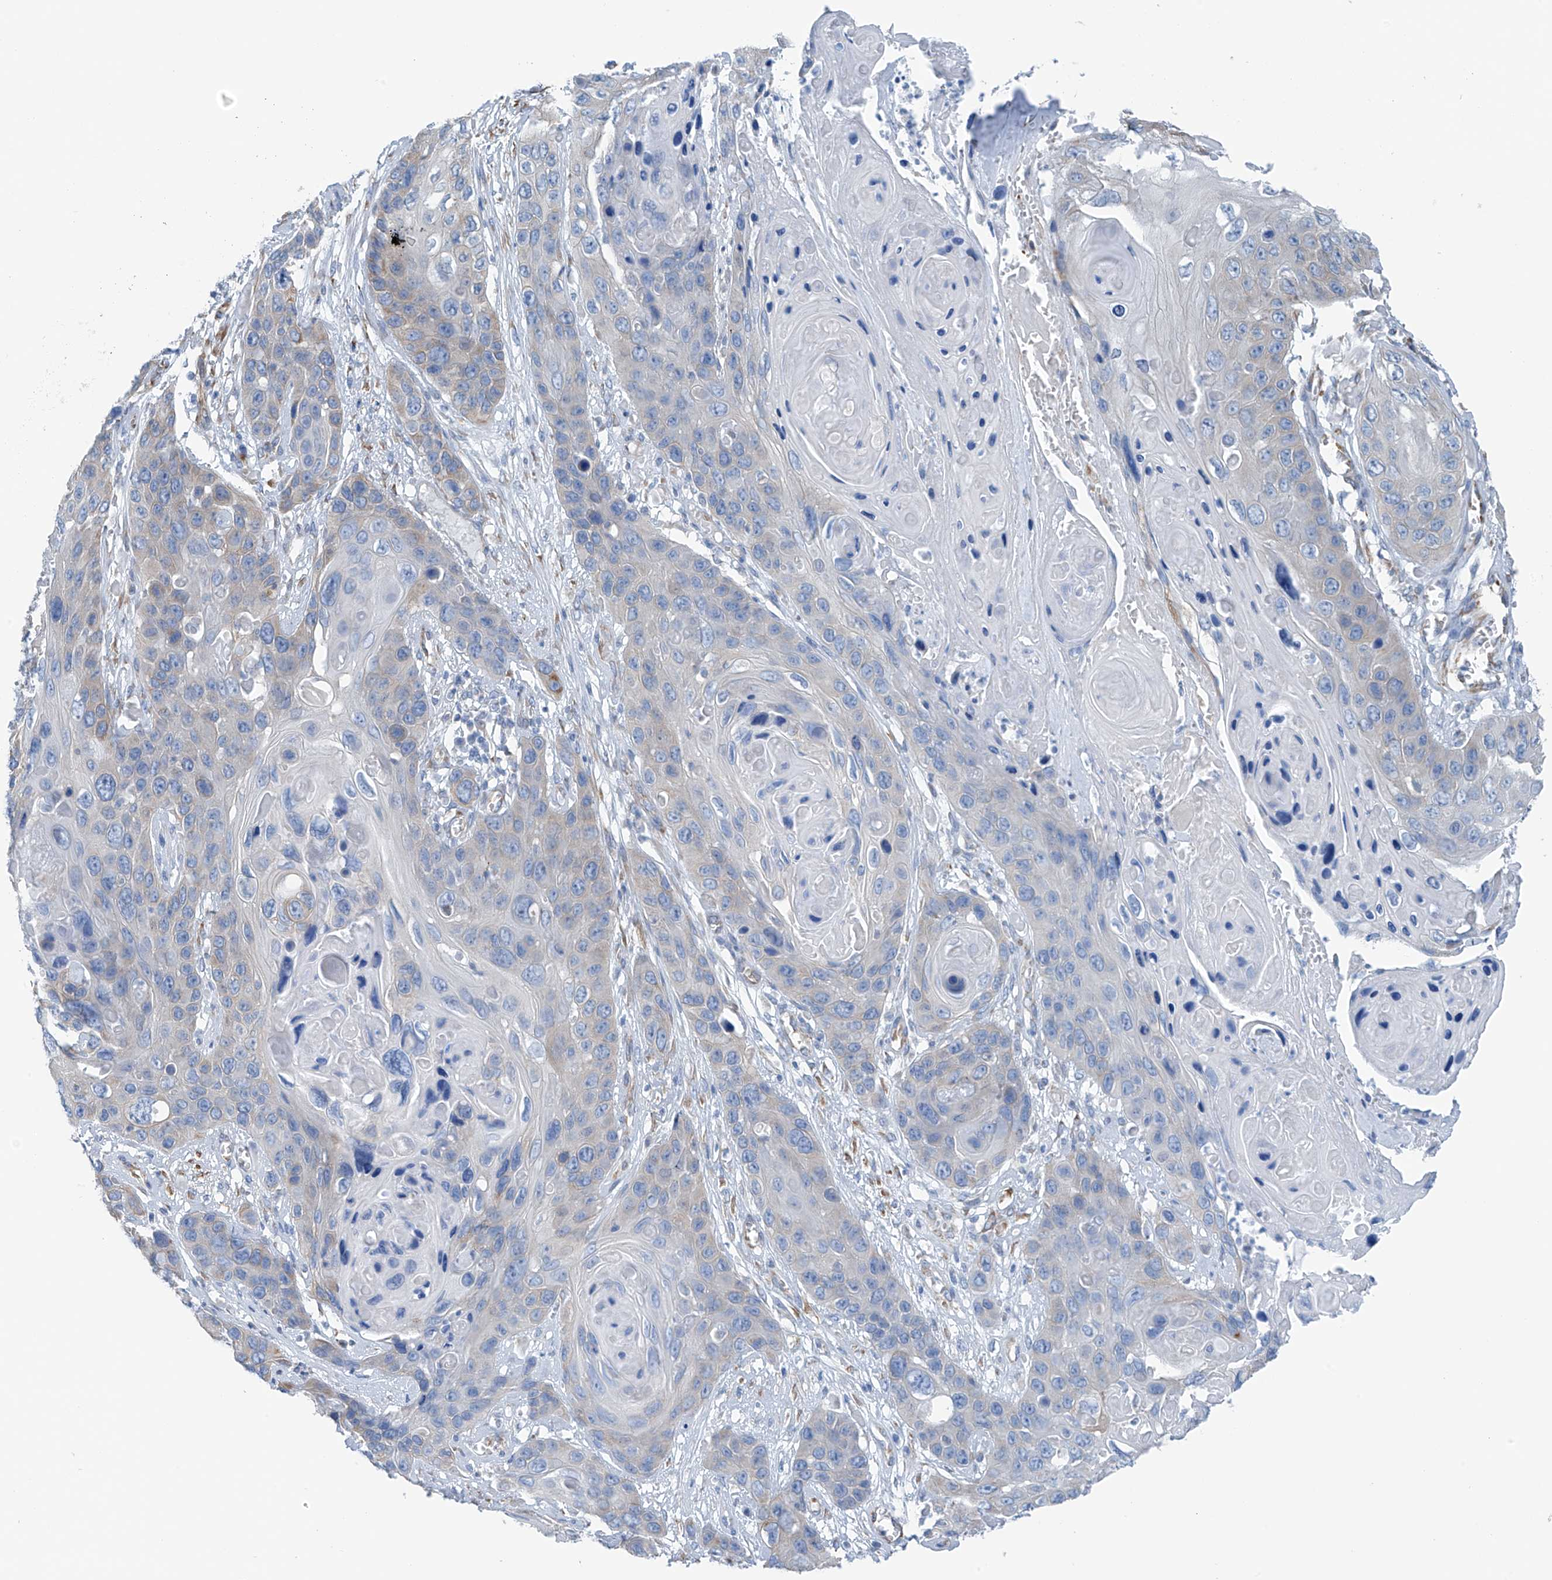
{"staining": {"intensity": "negative", "quantity": "none", "location": "none"}, "tissue": "skin cancer", "cell_type": "Tumor cells", "image_type": "cancer", "snomed": [{"axis": "morphology", "description": "Squamous cell carcinoma, NOS"}, {"axis": "topography", "description": "Skin"}], "caption": "High magnification brightfield microscopy of skin cancer (squamous cell carcinoma) stained with DAB (3,3'-diaminobenzidine) (brown) and counterstained with hematoxylin (blue): tumor cells show no significant staining.", "gene": "RCN2", "patient": {"sex": "male", "age": 55}}